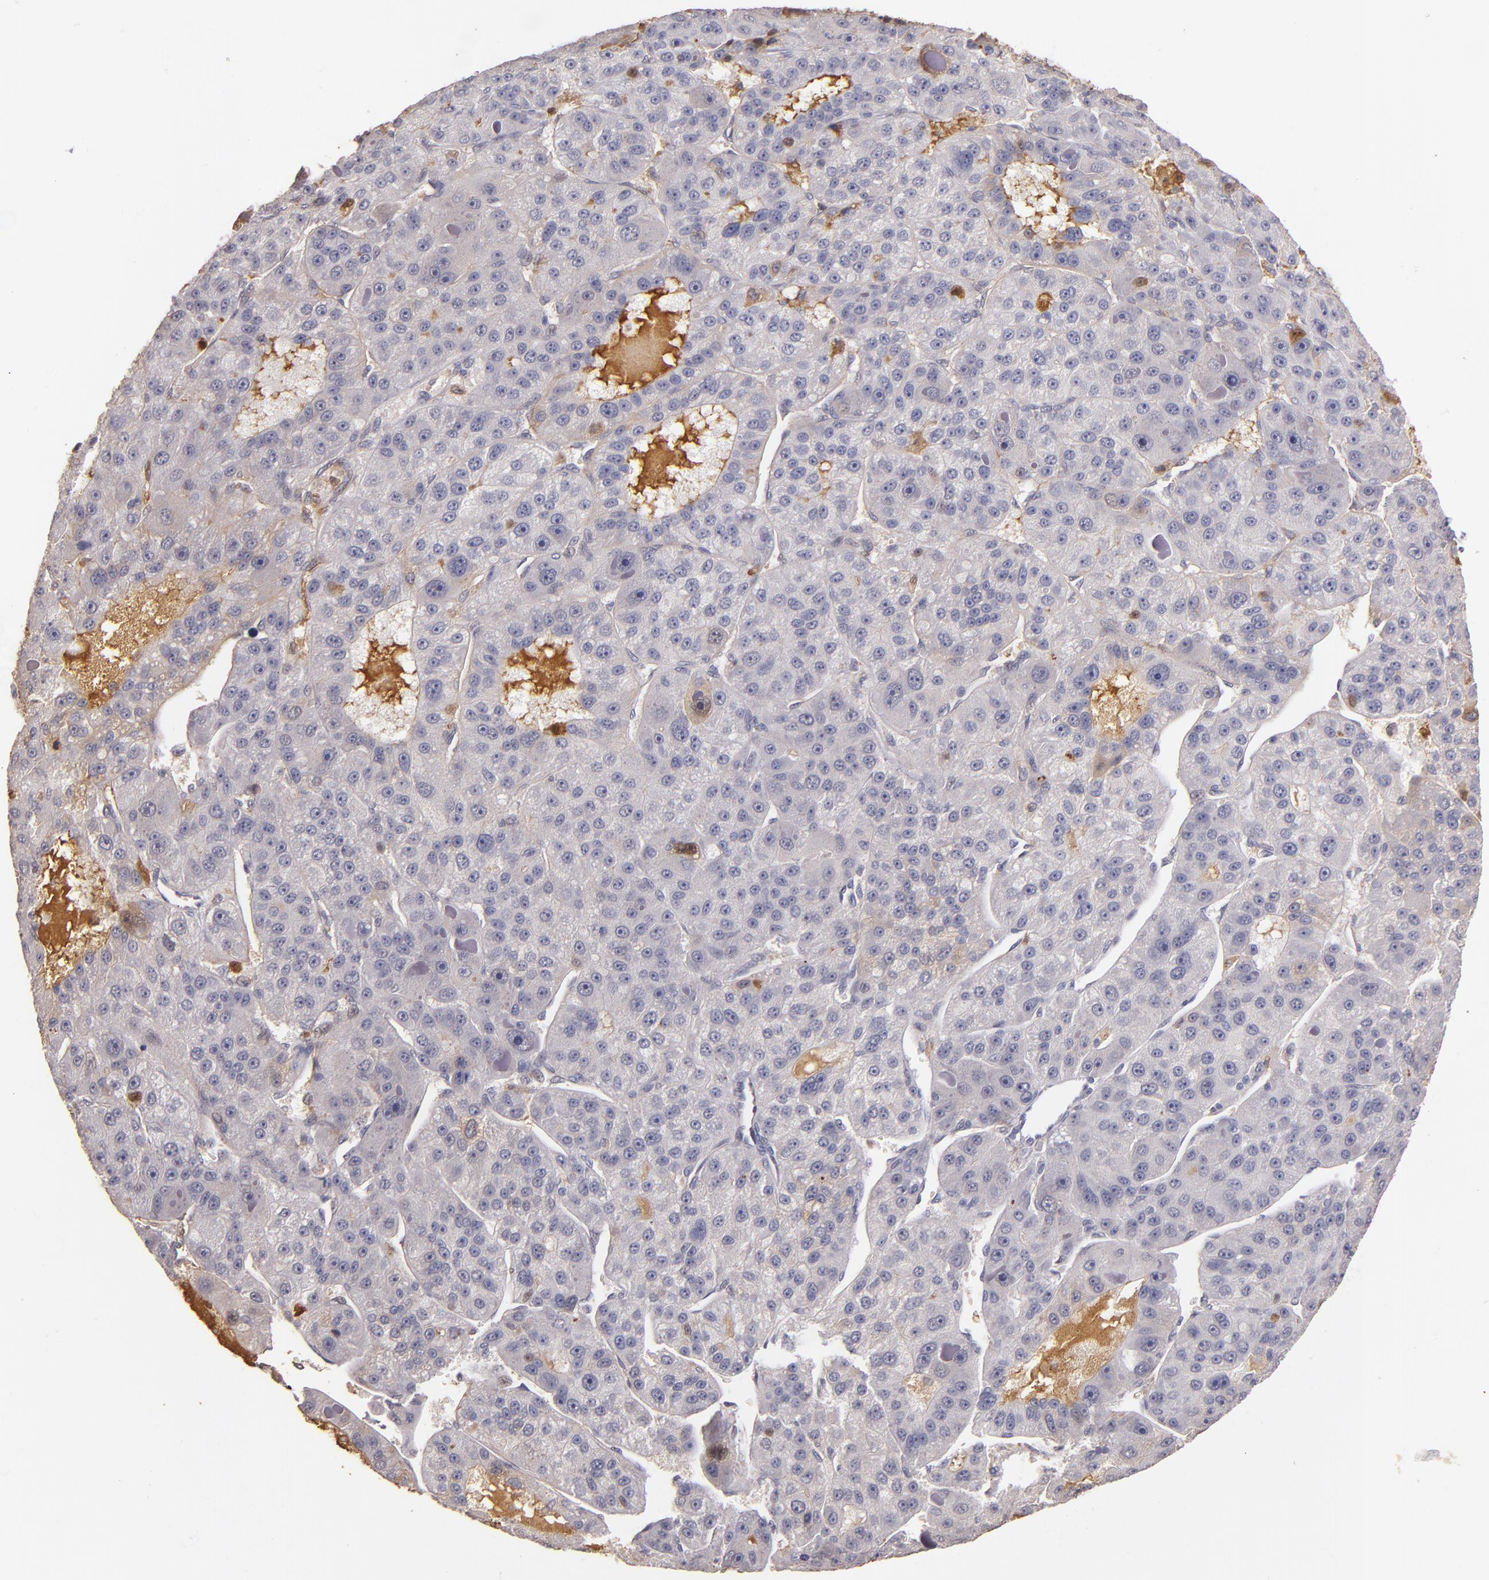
{"staining": {"intensity": "weak", "quantity": "<25%", "location": "cytoplasmic/membranous"}, "tissue": "liver cancer", "cell_type": "Tumor cells", "image_type": "cancer", "snomed": [{"axis": "morphology", "description": "Carcinoma, Hepatocellular, NOS"}, {"axis": "topography", "description": "Liver"}], "caption": "Immunohistochemistry of liver cancer (hepatocellular carcinoma) exhibits no staining in tumor cells. (DAB IHC visualized using brightfield microscopy, high magnification).", "gene": "PTS", "patient": {"sex": "male", "age": 76}}